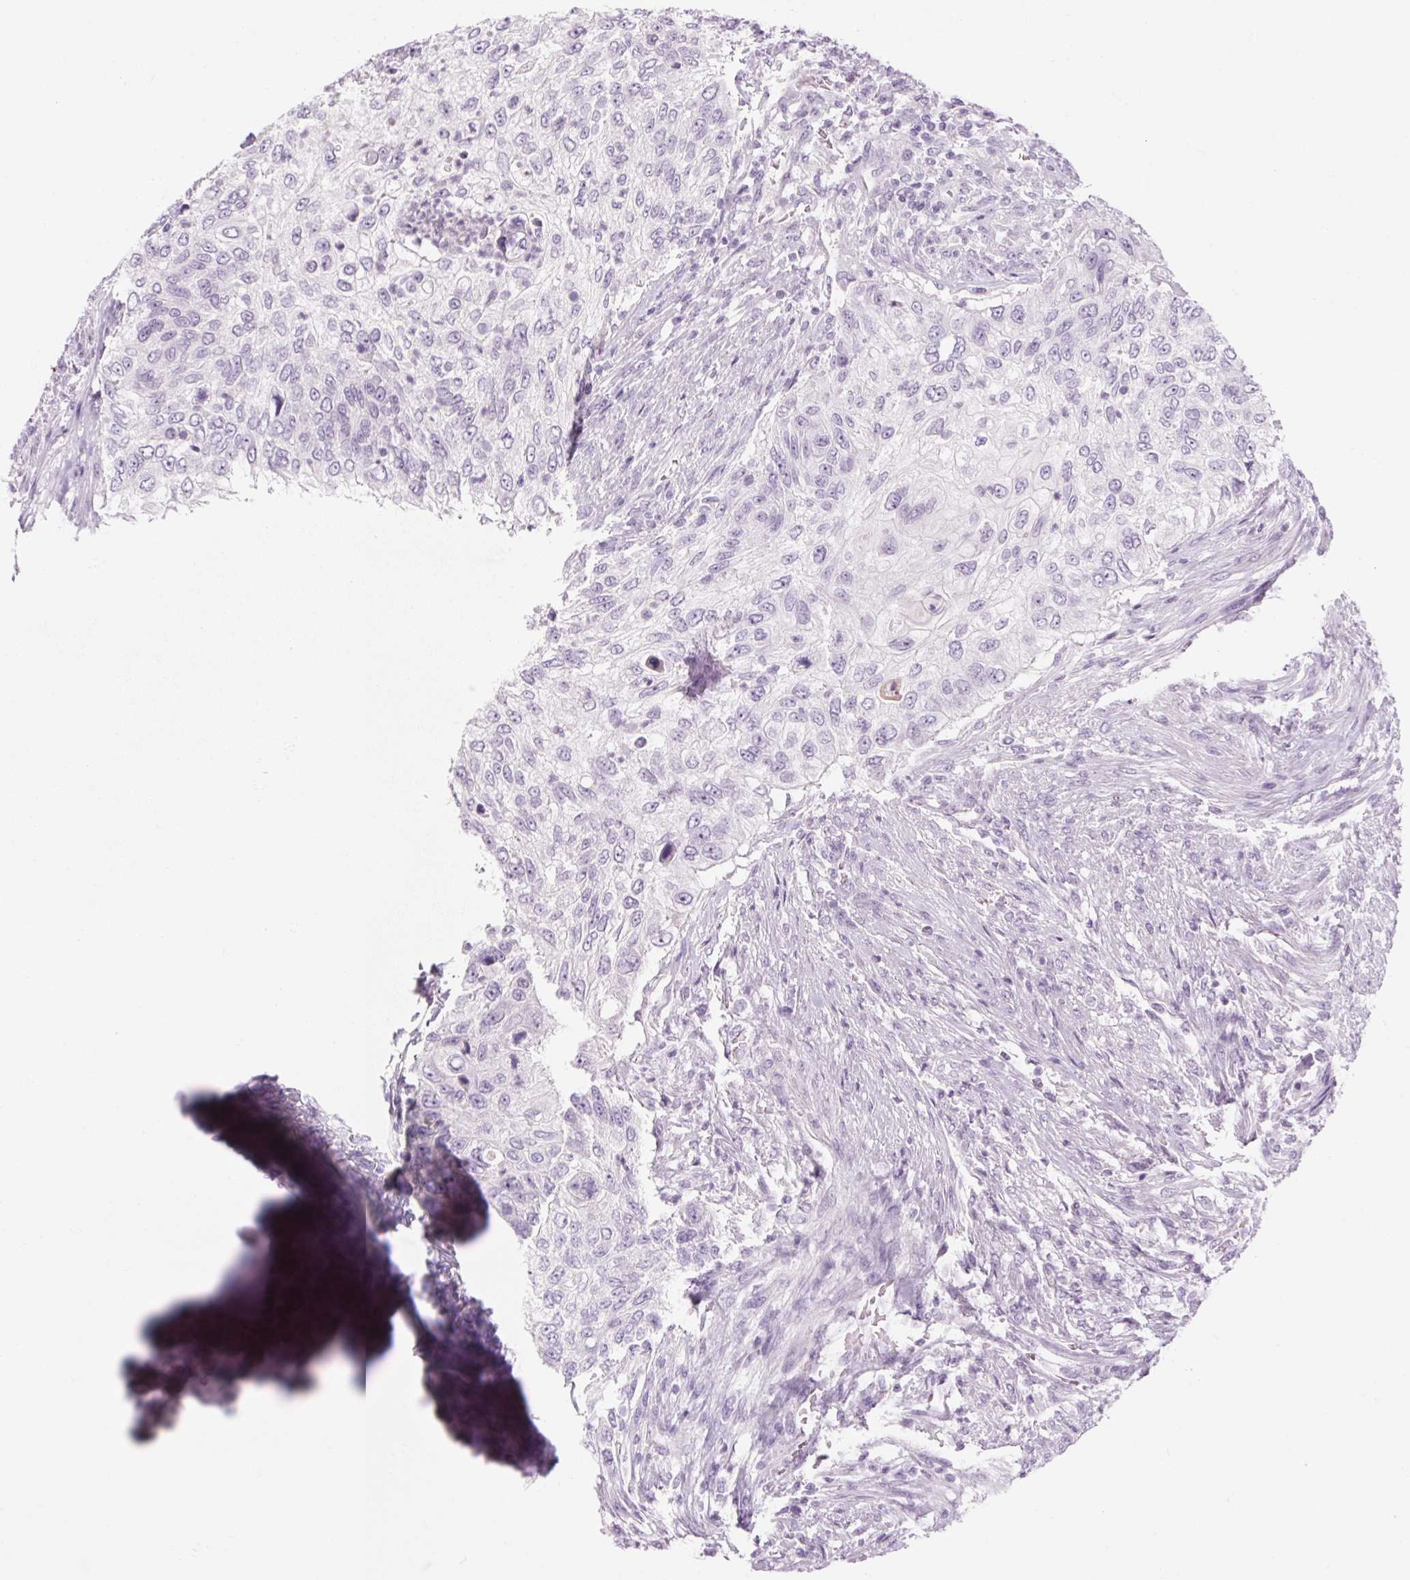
{"staining": {"intensity": "negative", "quantity": "none", "location": "none"}, "tissue": "urothelial cancer", "cell_type": "Tumor cells", "image_type": "cancer", "snomed": [{"axis": "morphology", "description": "Urothelial carcinoma, High grade"}, {"axis": "topography", "description": "Urinary bladder"}], "caption": "Protein analysis of urothelial carcinoma (high-grade) displays no significant staining in tumor cells. (DAB IHC, high magnification).", "gene": "RPTN", "patient": {"sex": "female", "age": 60}}